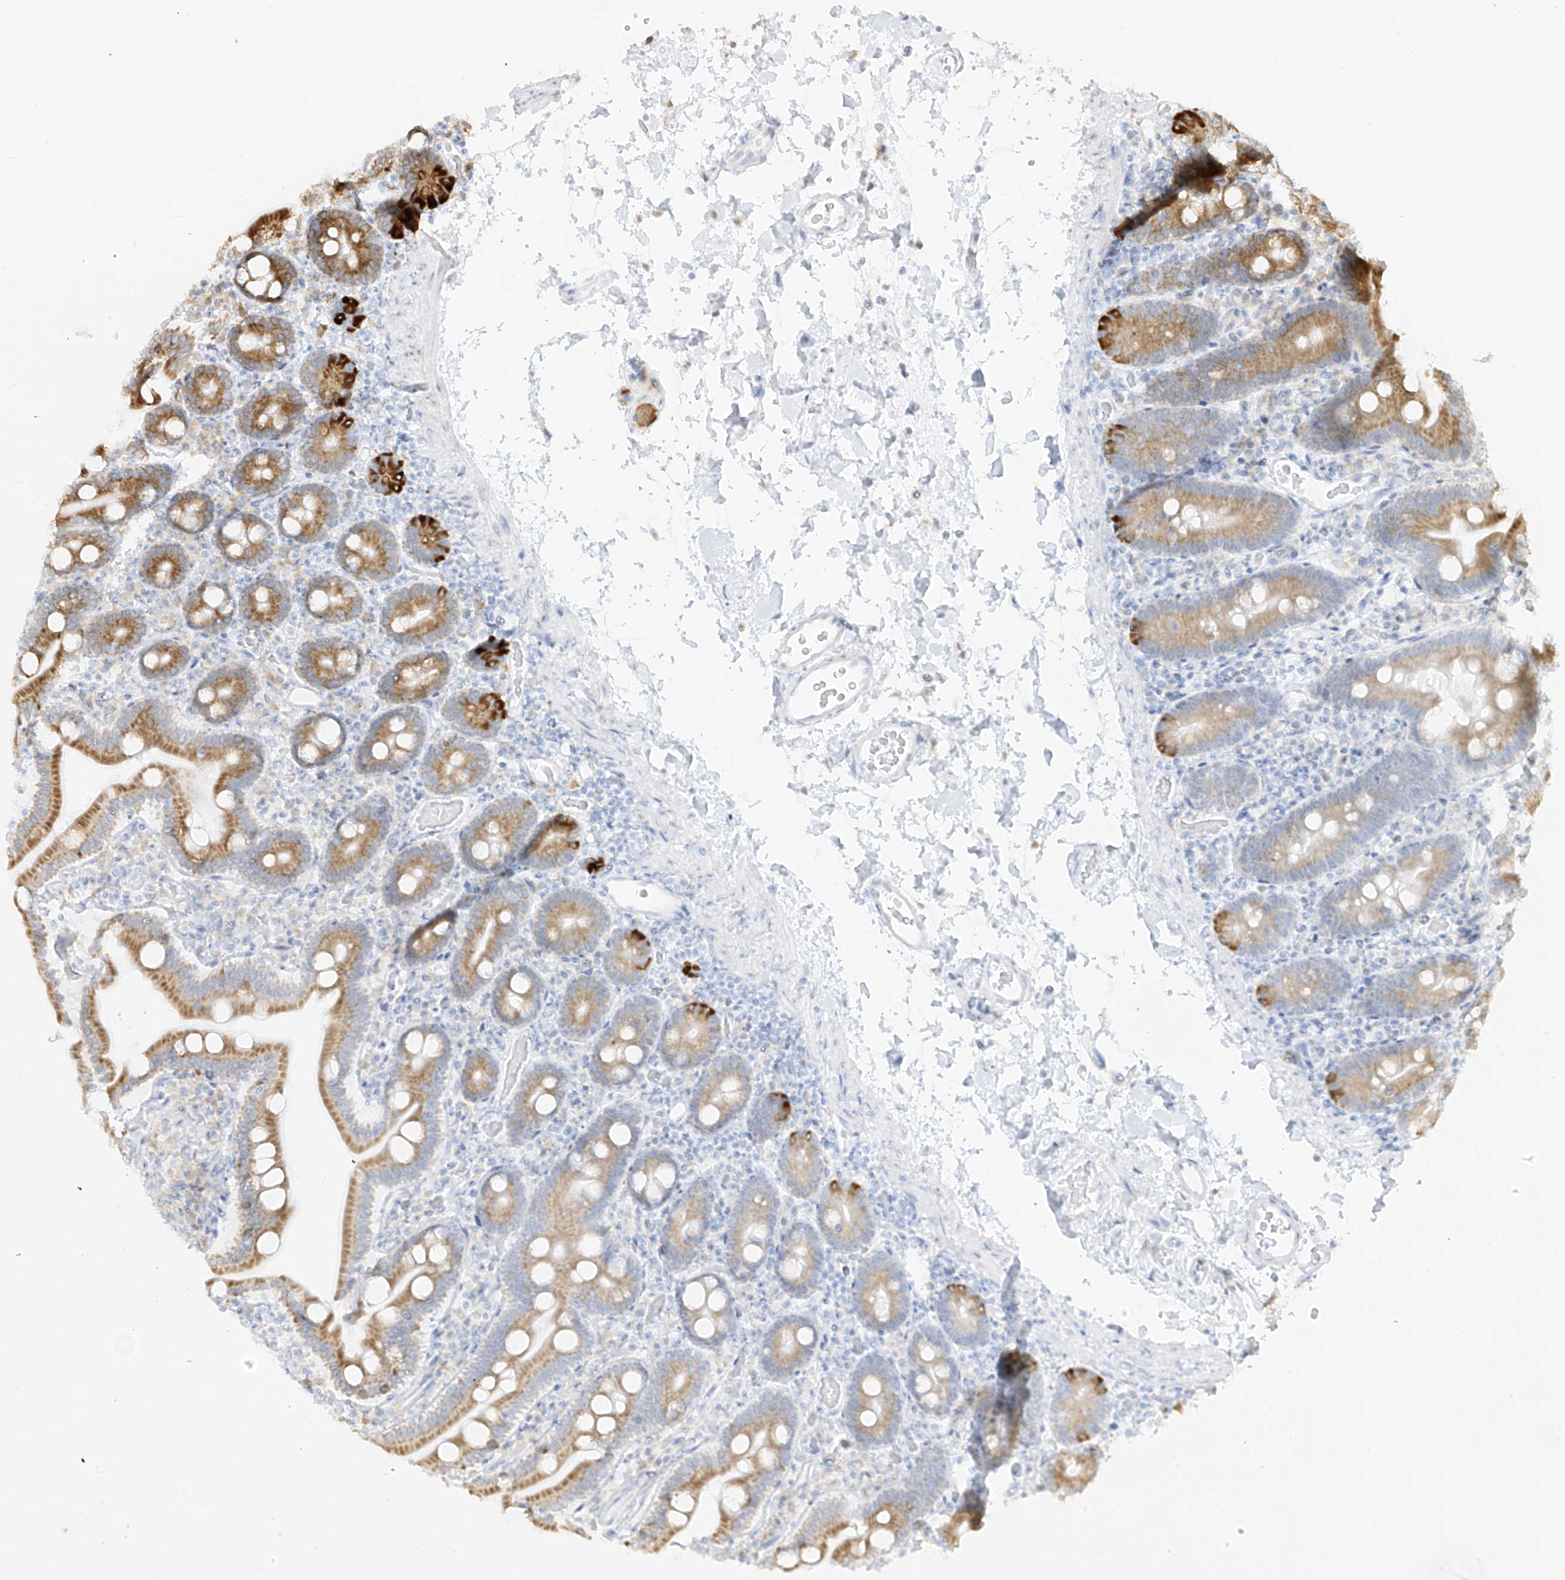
{"staining": {"intensity": "strong", "quantity": ">75%", "location": "cytoplasmic/membranous"}, "tissue": "duodenum", "cell_type": "Glandular cells", "image_type": "normal", "snomed": [{"axis": "morphology", "description": "Normal tissue, NOS"}, {"axis": "topography", "description": "Duodenum"}], "caption": "IHC of unremarkable duodenum exhibits high levels of strong cytoplasmic/membranous positivity in approximately >75% of glandular cells.", "gene": "LRRC59", "patient": {"sex": "male", "age": 55}}